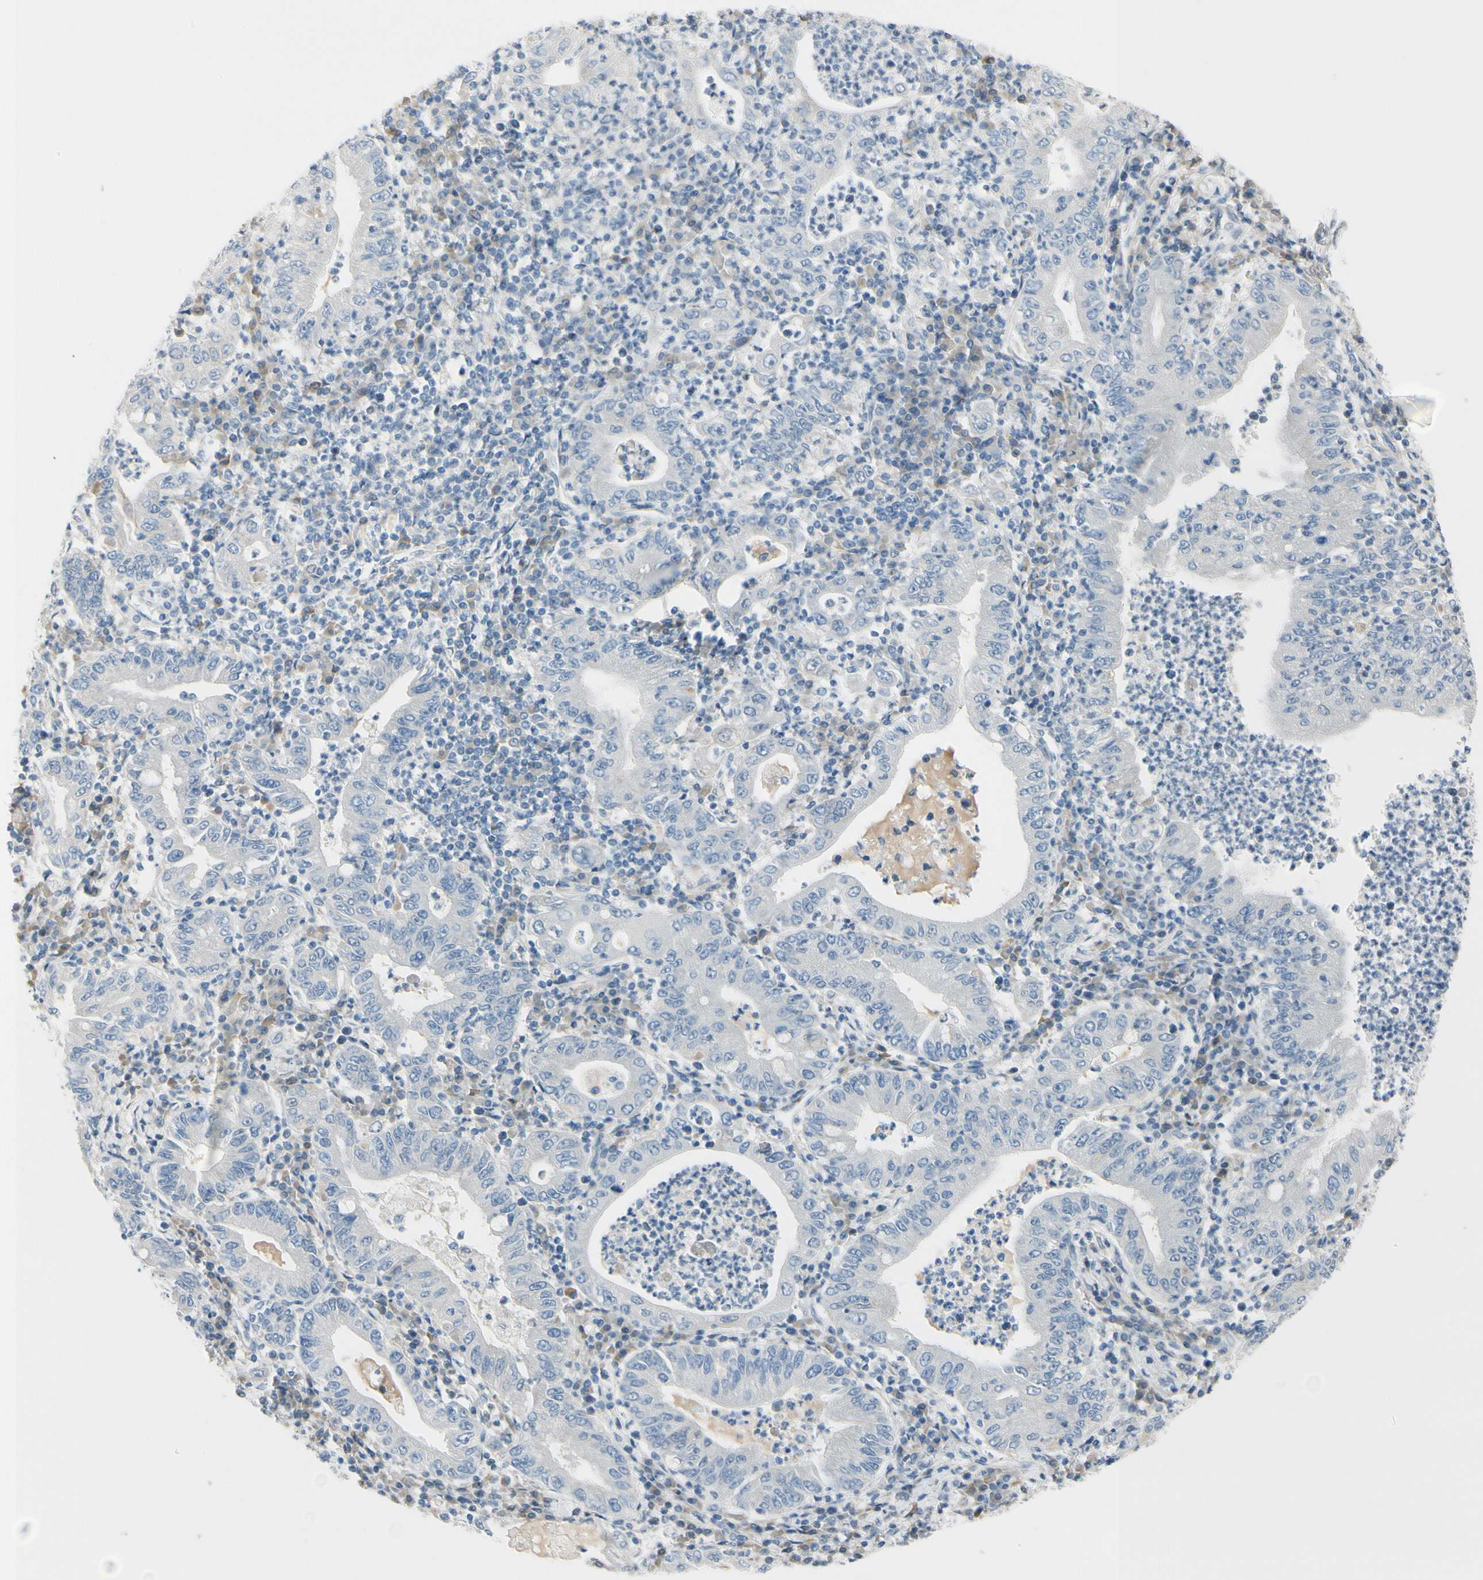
{"staining": {"intensity": "negative", "quantity": "none", "location": "none"}, "tissue": "stomach cancer", "cell_type": "Tumor cells", "image_type": "cancer", "snomed": [{"axis": "morphology", "description": "Normal tissue, NOS"}, {"axis": "morphology", "description": "Adenocarcinoma, NOS"}, {"axis": "topography", "description": "Esophagus"}, {"axis": "topography", "description": "Stomach, upper"}, {"axis": "topography", "description": "Peripheral nerve tissue"}], "caption": "A micrograph of stomach cancer stained for a protein displays no brown staining in tumor cells.", "gene": "B4GALNT1", "patient": {"sex": "male", "age": 62}}